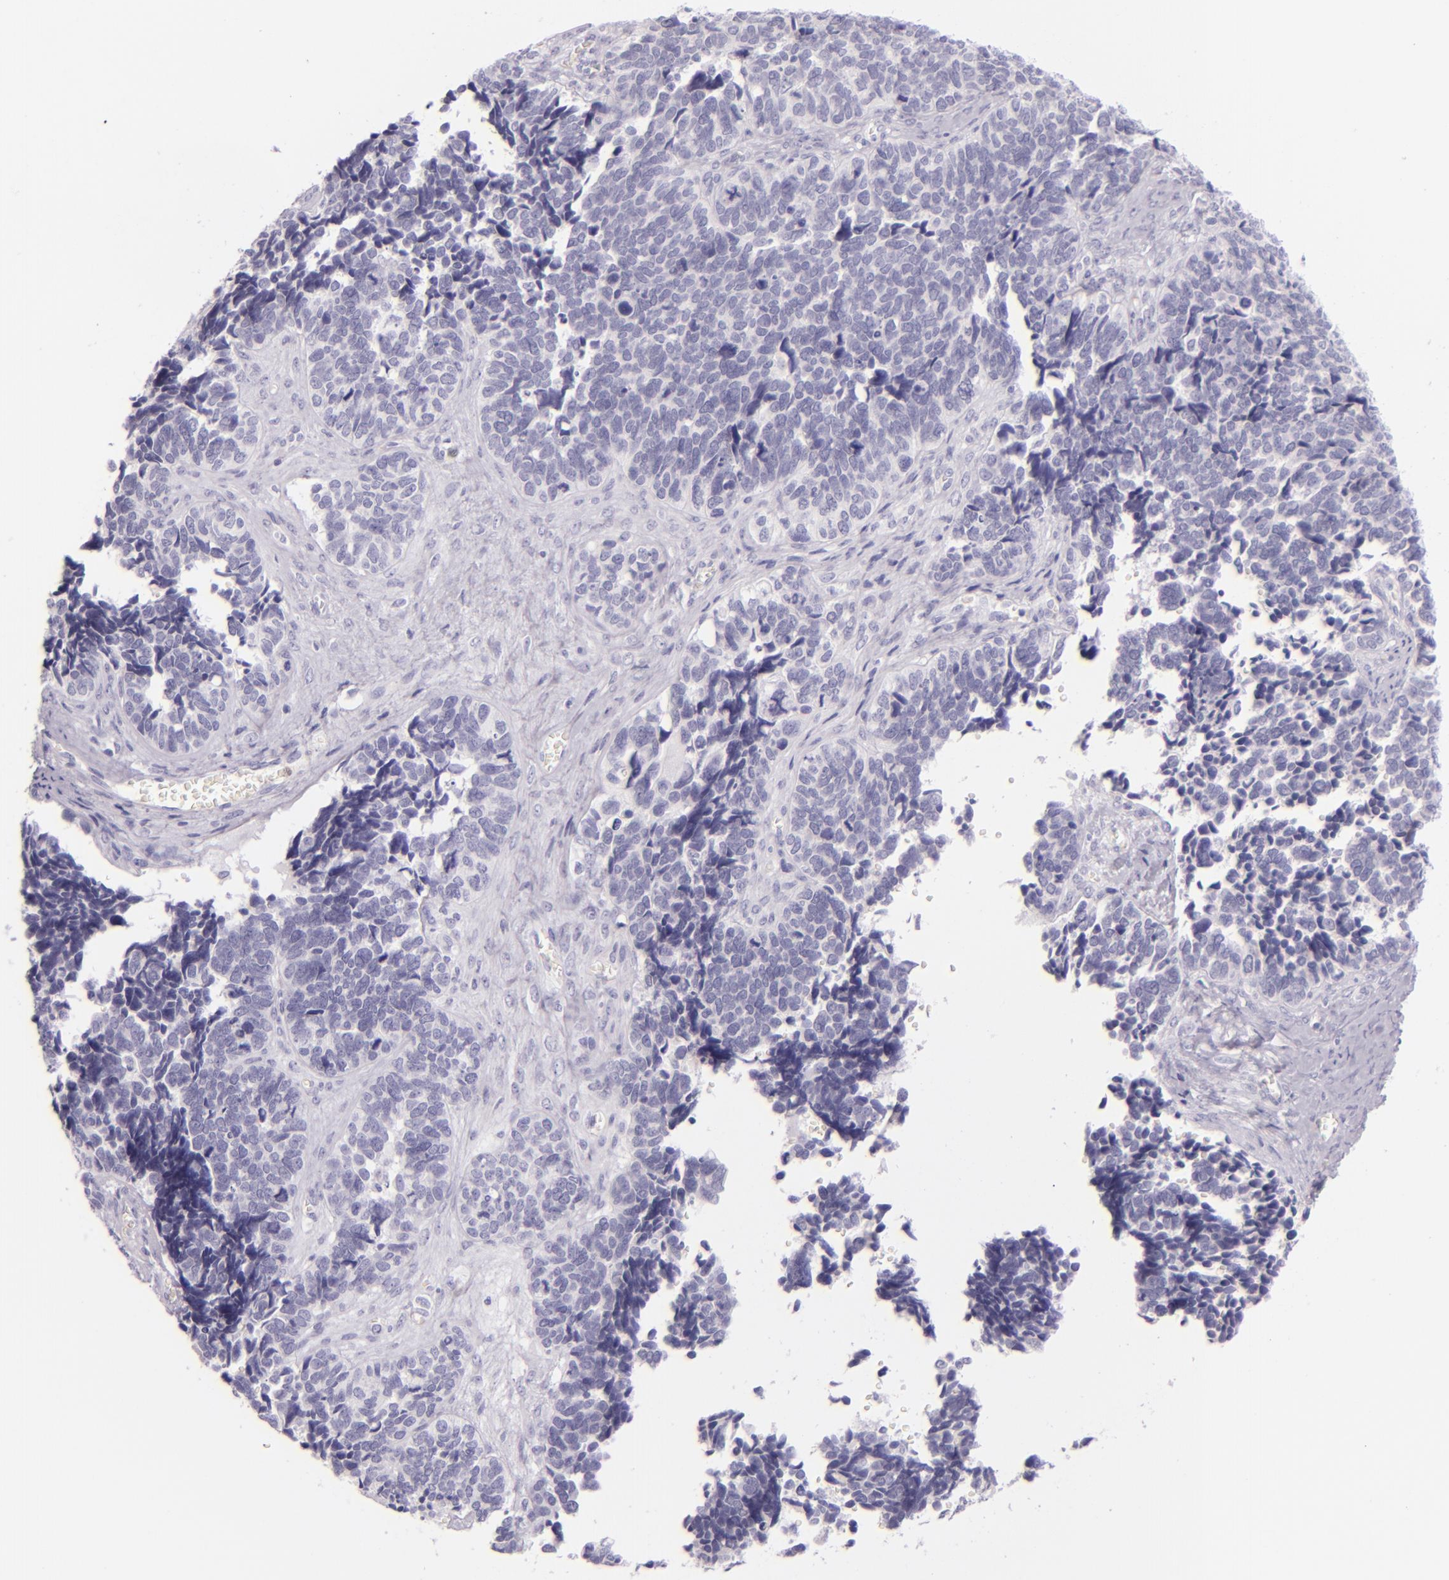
{"staining": {"intensity": "negative", "quantity": "none", "location": "none"}, "tissue": "ovarian cancer", "cell_type": "Tumor cells", "image_type": "cancer", "snomed": [{"axis": "morphology", "description": "Cystadenocarcinoma, serous, NOS"}, {"axis": "topography", "description": "Ovary"}], "caption": "Tumor cells are negative for protein expression in human serous cystadenocarcinoma (ovarian). (Brightfield microscopy of DAB immunohistochemistry at high magnification).", "gene": "CEACAM1", "patient": {"sex": "female", "age": 77}}